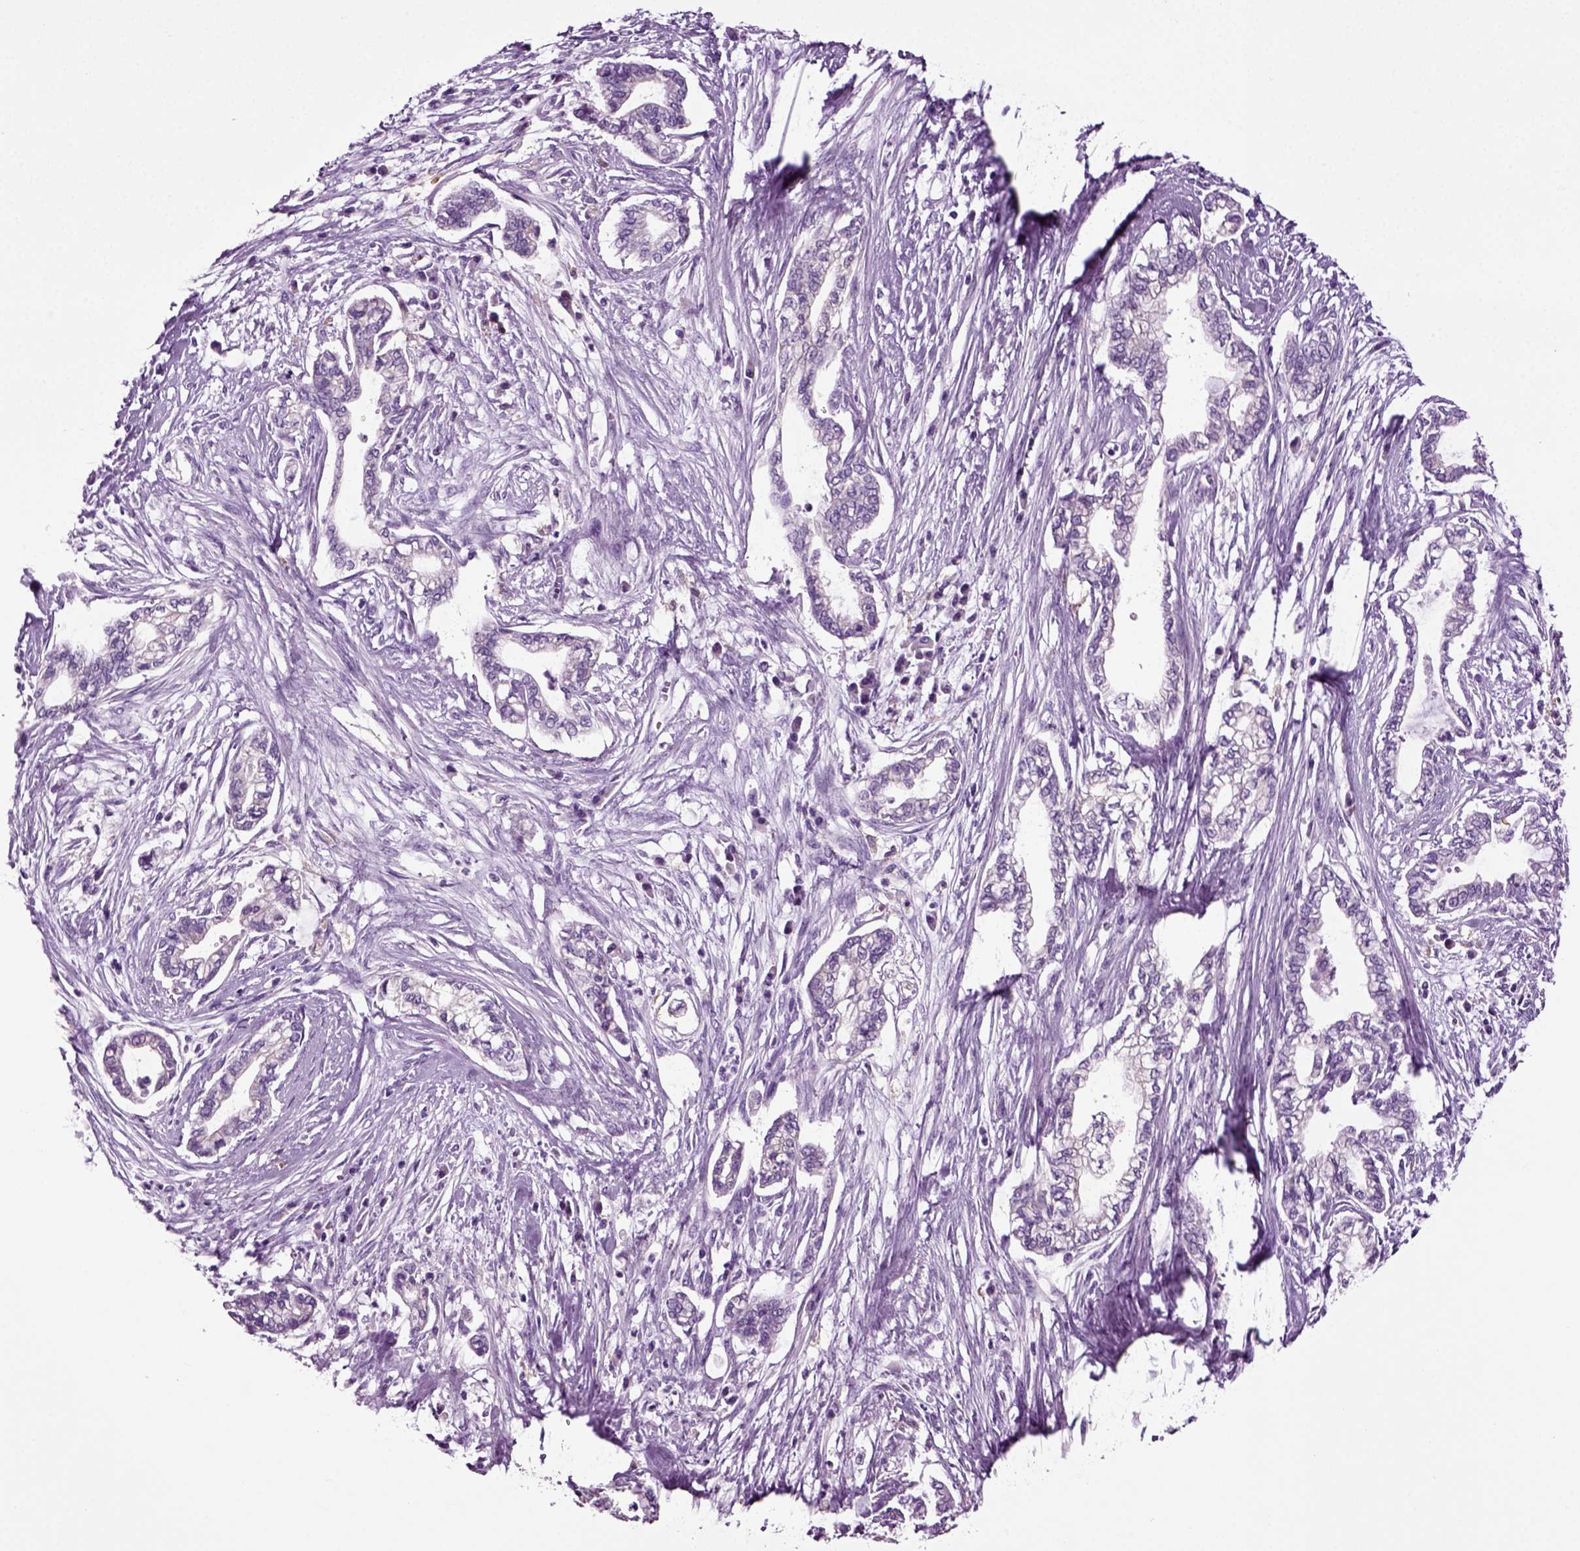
{"staining": {"intensity": "negative", "quantity": "none", "location": "none"}, "tissue": "cervical cancer", "cell_type": "Tumor cells", "image_type": "cancer", "snomed": [{"axis": "morphology", "description": "Adenocarcinoma, NOS"}, {"axis": "topography", "description": "Cervix"}], "caption": "High magnification brightfield microscopy of cervical cancer stained with DAB (3,3'-diaminobenzidine) (brown) and counterstained with hematoxylin (blue): tumor cells show no significant staining. (DAB (3,3'-diaminobenzidine) IHC visualized using brightfield microscopy, high magnification).", "gene": "DNAH10", "patient": {"sex": "female", "age": 62}}